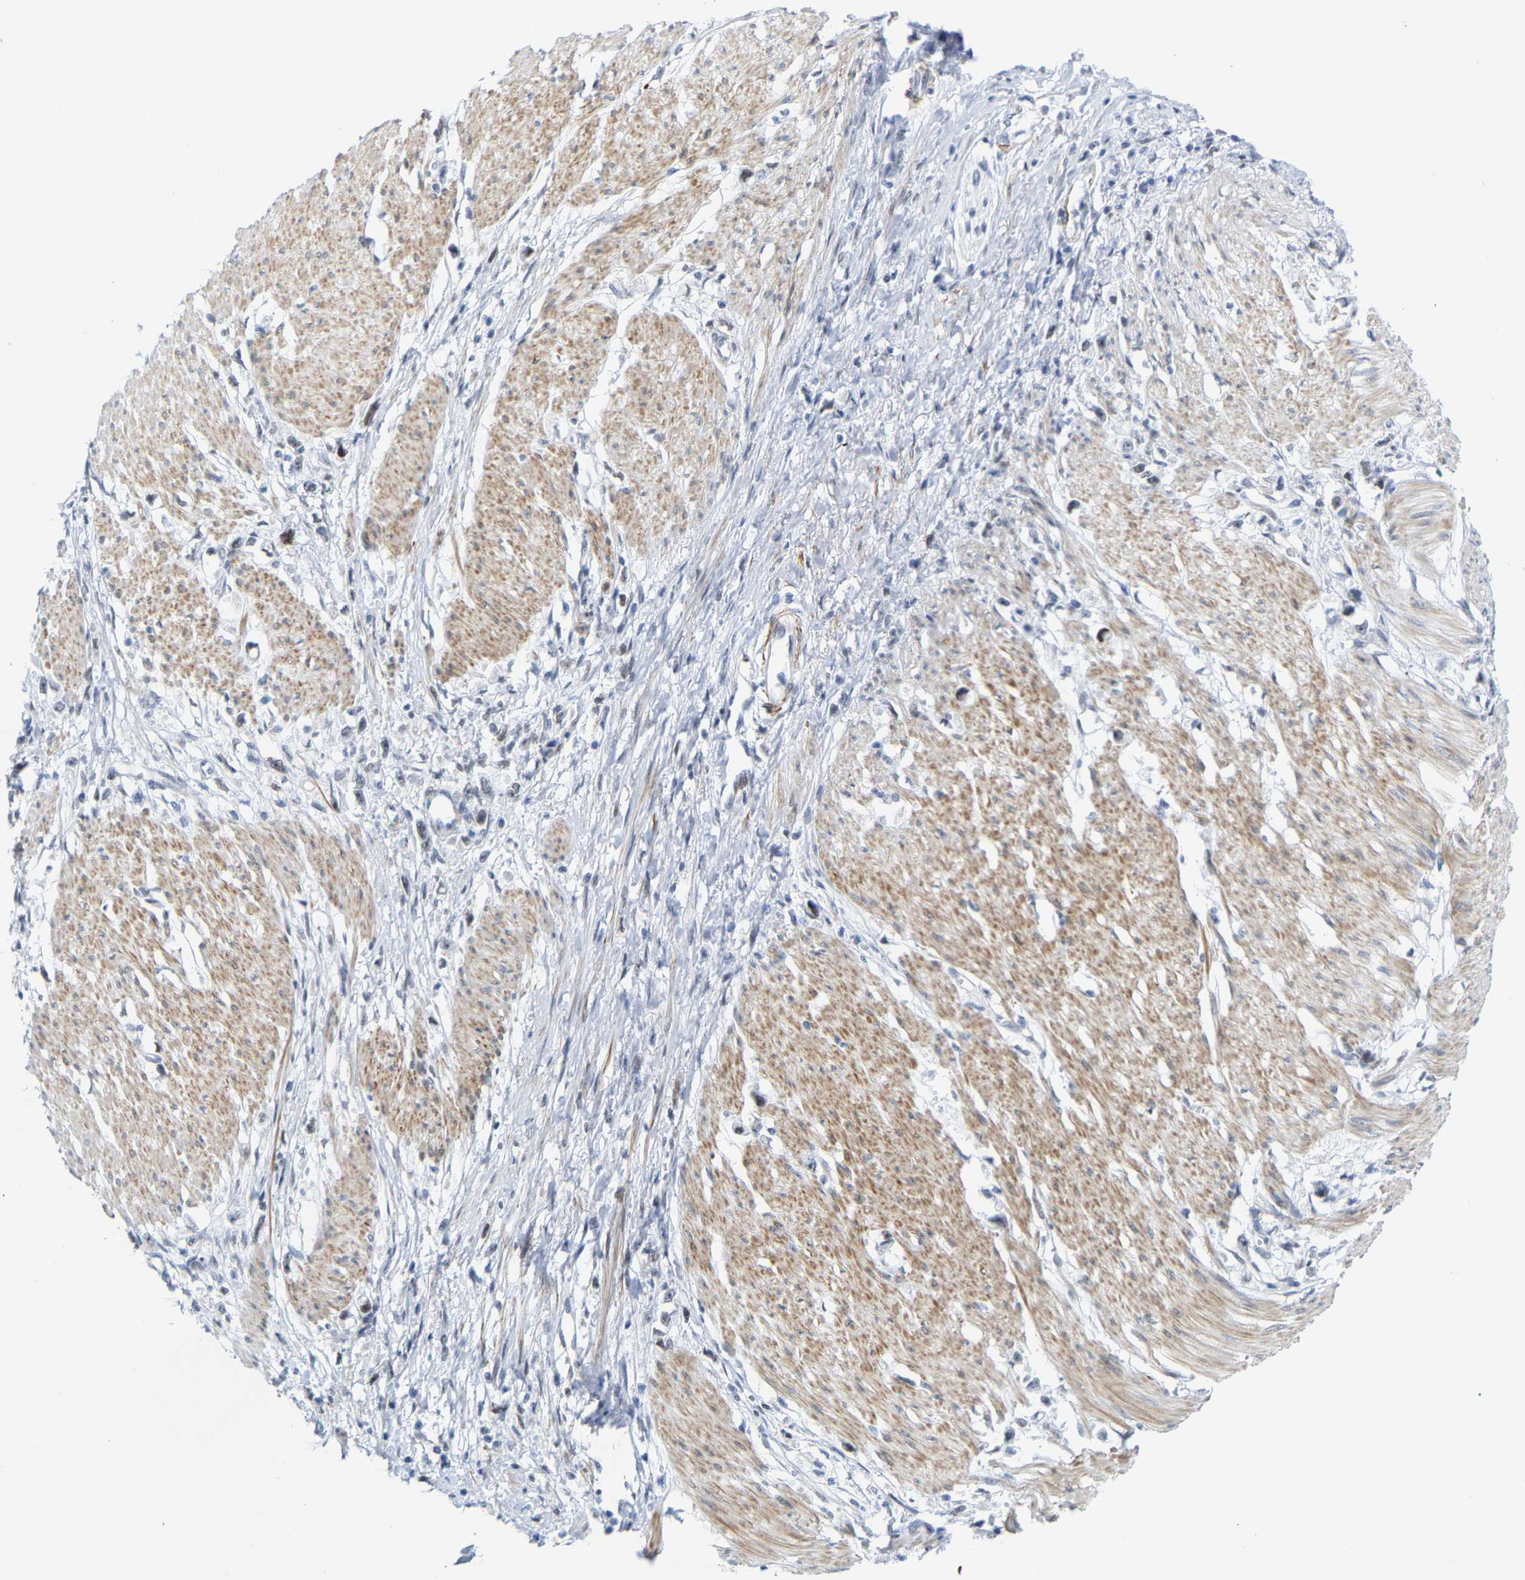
{"staining": {"intensity": "weak", "quantity": "<25%", "location": "nuclear"}, "tissue": "stomach cancer", "cell_type": "Tumor cells", "image_type": "cancer", "snomed": [{"axis": "morphology", "description": "Adenocarcinoma, NOS"}, {"axis": "topography", "description": "Stomach"}], "caption": "Immunohistochemistry (IHC) image of stomach cancer (adenocarcinoma) stained for a protein (brown), which reveals no positivity in tumor cells.", "gene": "FAM180A", "patient": {"sex": "female", "age": 59}}